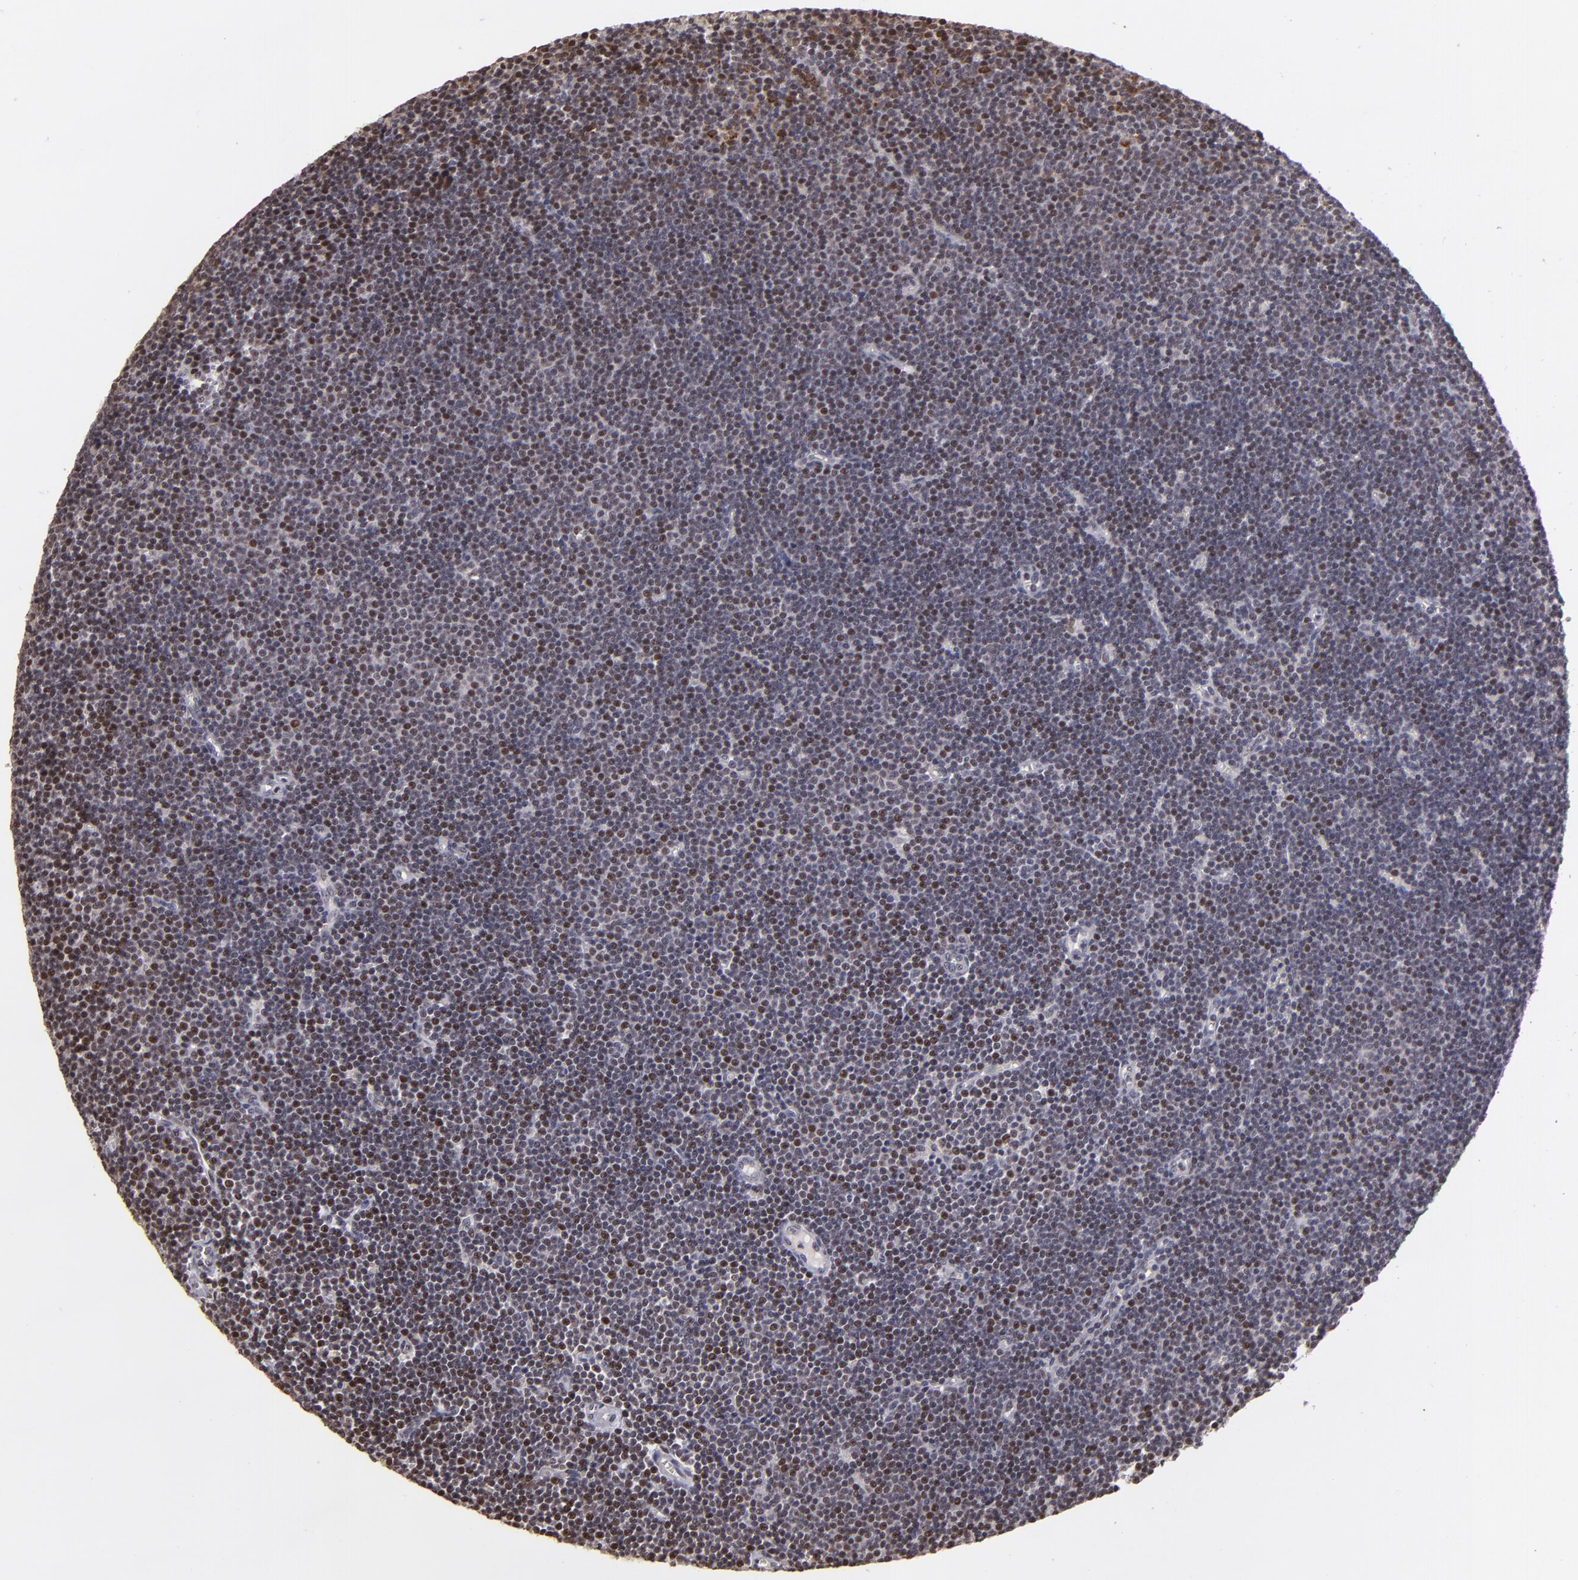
{"staining": {"intensity": "weak", "quantity": "25%-75%", "location": "nuclear"}, "tissue": "lymphoma", "cell_type": "Tumor cells", "image_type": "cancer", "snomed": [{"axis": "morphology", "description": "Malignant lymphoma, non-Hodgkin's type, Low grade"}, {"axis": "topography", "description": "Lymph node"}], "caption": "Approximately 25%-75% of tumor cells in human malignant lymphoma, non-Hodgkin's type (low-grade) show weak nuclear protein staining as visualized by brown immunohistochemical staining.", "gene": "RARB", "patient": {"sex": "female", "age": 73}}